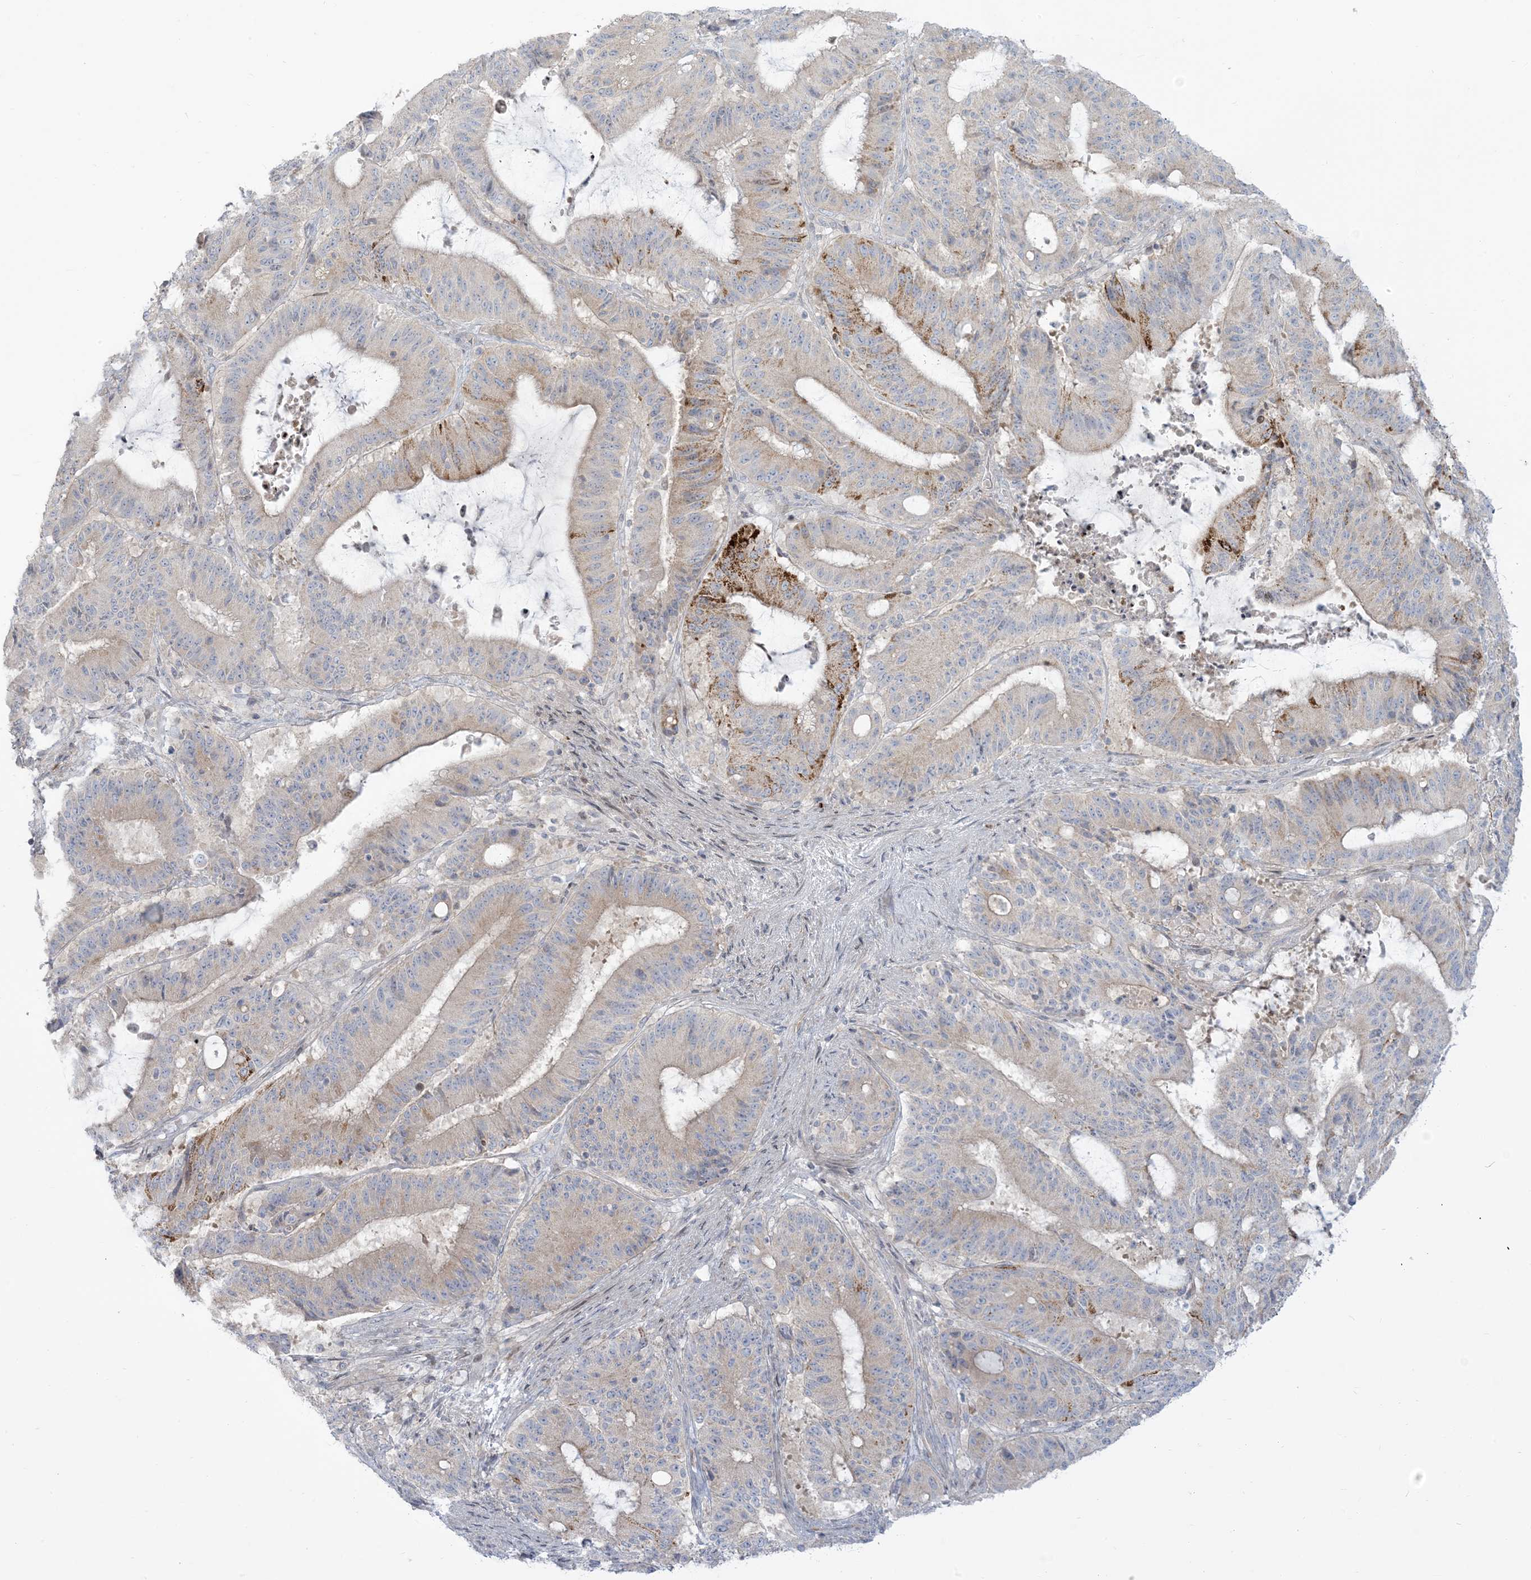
{"staining": {"intensity": "moderate", "quantity": "<25%", "location": "cytoplasmic/membranous"}, "tissue": "liver cancer", "cell_type": "Tumor cells", "image_type": "cancer", "snomed": [{"axis": "morphology", "description": "Normal tissue, NOS"}, {"axis": "morphology", "description": "Cholangiocarcinoma"}, {"axis": "topography", "description": "Liver"}, {"axis": "topography", "description": "Peripheral nerve tissue"}], "caption": "High-power microscopy captured an IHC image of liver cancer, revealing moderate cytoplasmic/membranous staining in about <25% of tumor cells.", "gene": "AFTPH", "patient": {"sex": "female", "age": 73}}